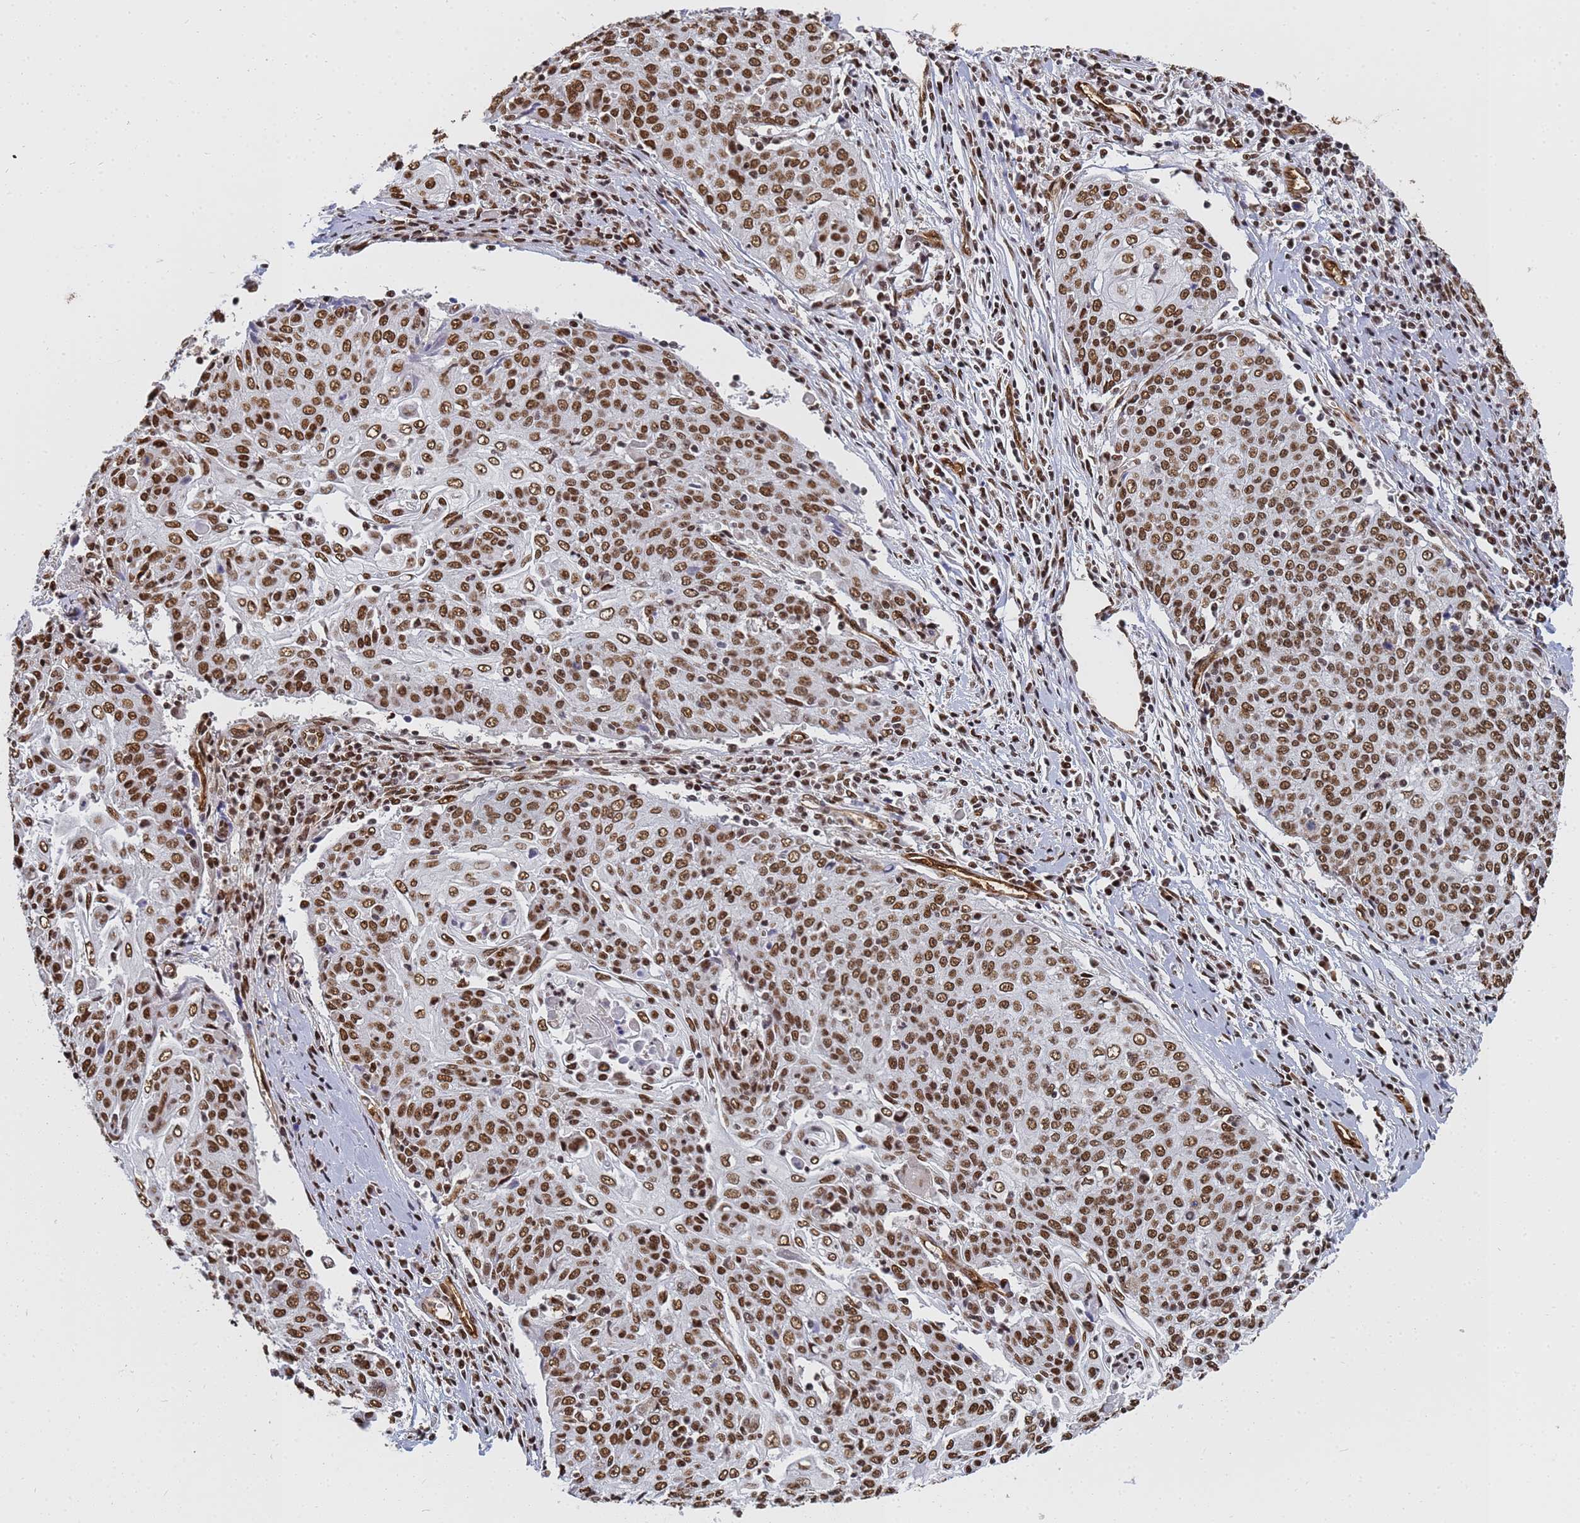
{"staining": {"intensity": "strong", "quantity": ">75%", "location": "nuclear"}, "tissue": "cervical cancer", "cell_type": "Tumor cells", "image_type": "cancer", "snomed": [{"axis": "morphology", "description": "Squamous cell carcinoma, NOS"}, {"axis": "topography", "description": "Cervix"}], "caption": "Tumor cells show high levels of strong nuclear positivity in about >75% of cells in cervical cancer. Nuclei are stained in blue.", "gene": "RAVER2", "patient": {"sex": "female", "age": 48}}